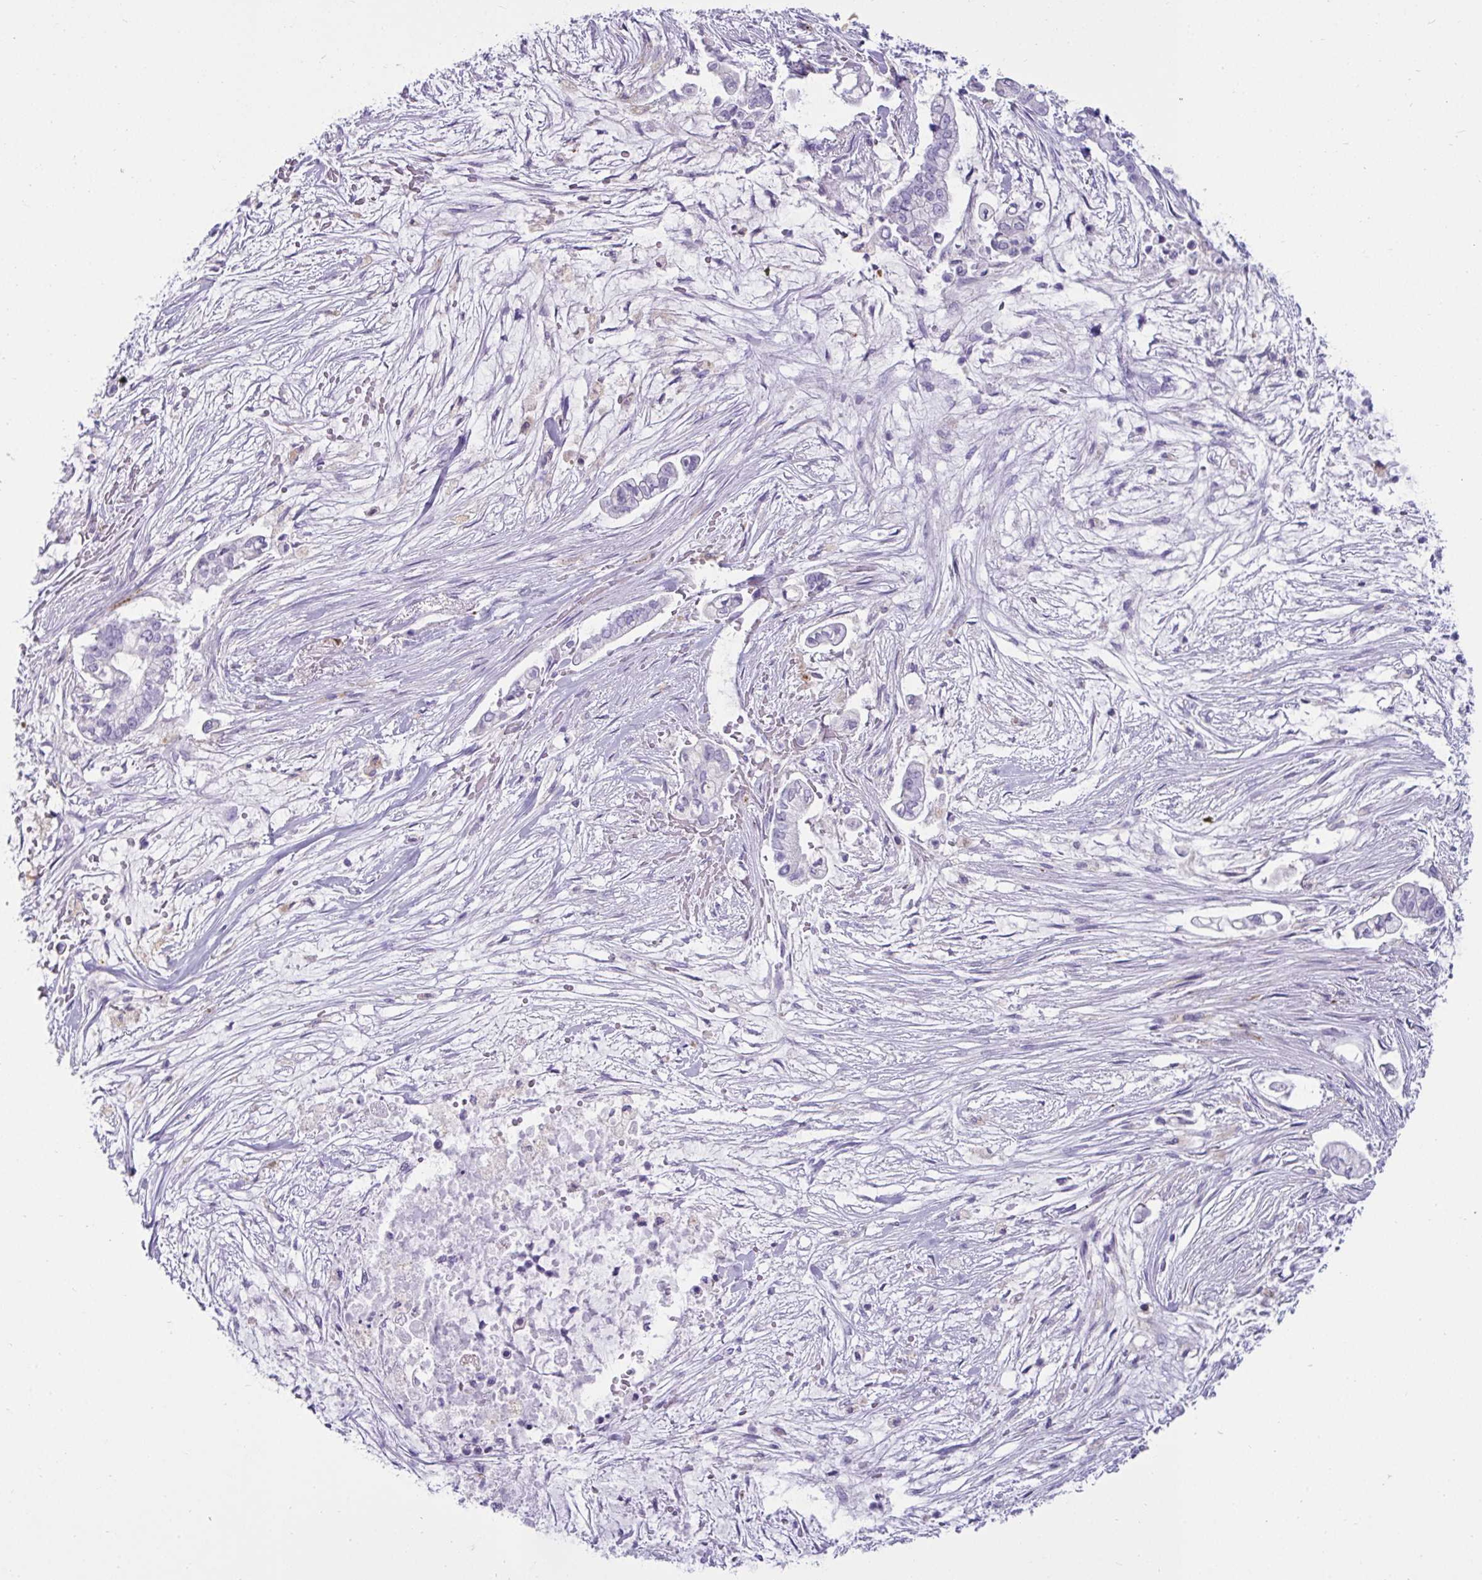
{"staining": {"intensity": "negative", "quantity": "none", "location": "none"}, "tissue": "pancreatic cancer", "cell_type": "Tumor cells", "image_type": "cancer", "snomed": [{"axis": "morphology", "description": "Adenocarcinoma, NOS"}, {"axis": "topography", "description": "Pancreas"}], "caption": "Immunohistochemistry (IHC) micrograph of neoplastic tissue: human adenocarcinoma (pancreatic) stained with DAB displays no significant protein positivity in tumor cells.", "gene": "CTSZ", "patient": {"sex": "female", "age": 69}}